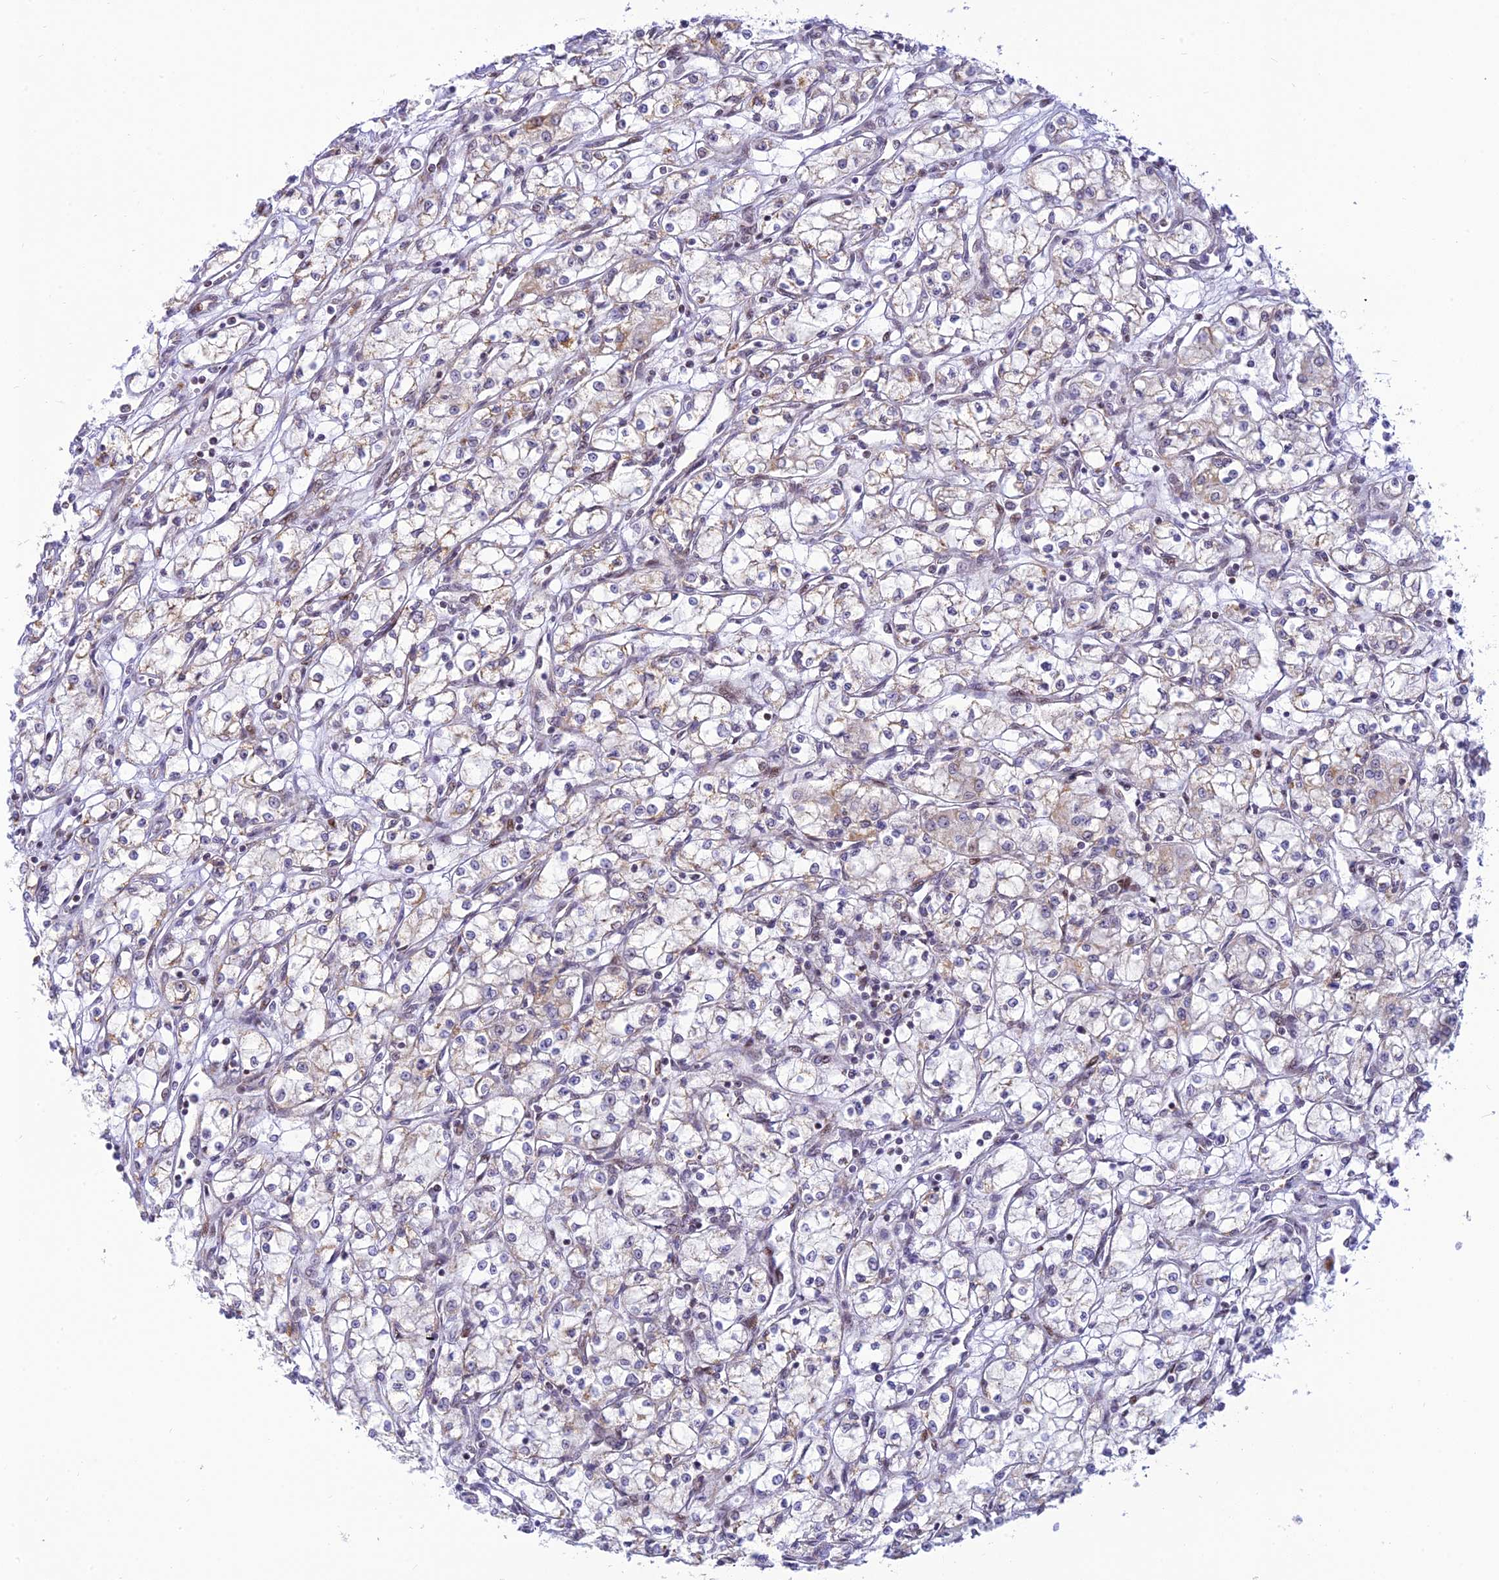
{"staining": {"intensity": "weak", "quantity": "<25%", "location": "cytoplasmic/membranous"}, "tissue": "renal cancer", "cell_type": "Tumor cells", "image_type": "cancer", "snomed": [{"axis": "morphology", "description": "Adenocarcinoma, NOS"}, {"axis": "topography", "description": "Kidney"}], "caption": "Immunohistochemistry image of human renal cancer stained for a protein (brown), which shows no staining in tumor cells.", "gene": "HOOK2", "patient": {"sex": "male", "age": 59}}